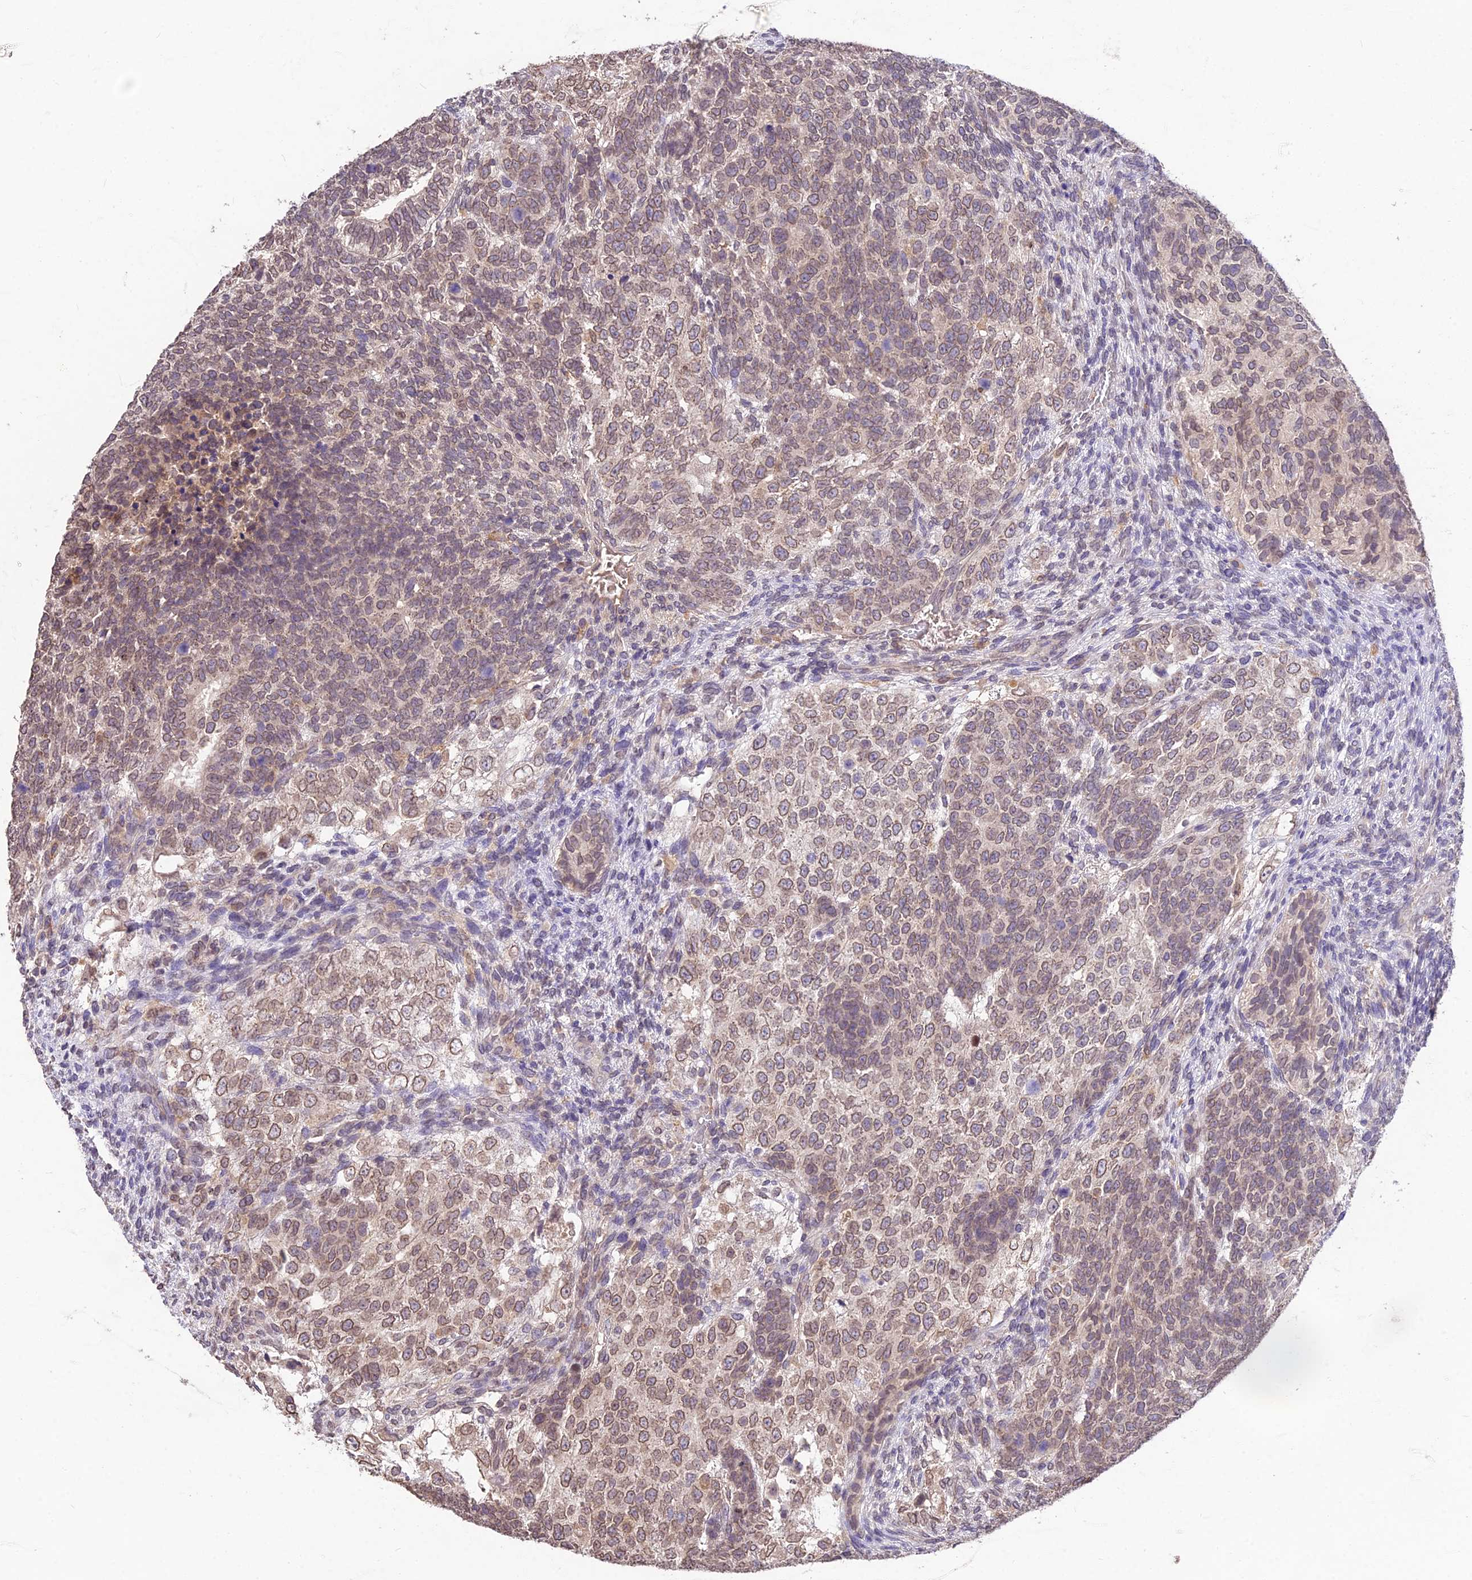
{"staining": {"intensity": "moderate", "quantity": ">75%", "location": "cytoplasmic/membranous,nuclear"}, "tissue": "testis cancer", "cell_type": "Tumor cells", "image_type": "cancer", "snomed": [{"axis": "morphology", "description": "Carcinoma, Embryonal, NOS"}, {"axis": "topography", "description": "Testis"}], "caption": "Immunohistochemical staining of human testis embryonal carcinoma shows medium levels of moderate cytoplasmic/membranous and nuclear protein staining in about >75% of tumor cells.", "gene": "PGK1", "patient": {"sex": "male", "age": 23}}